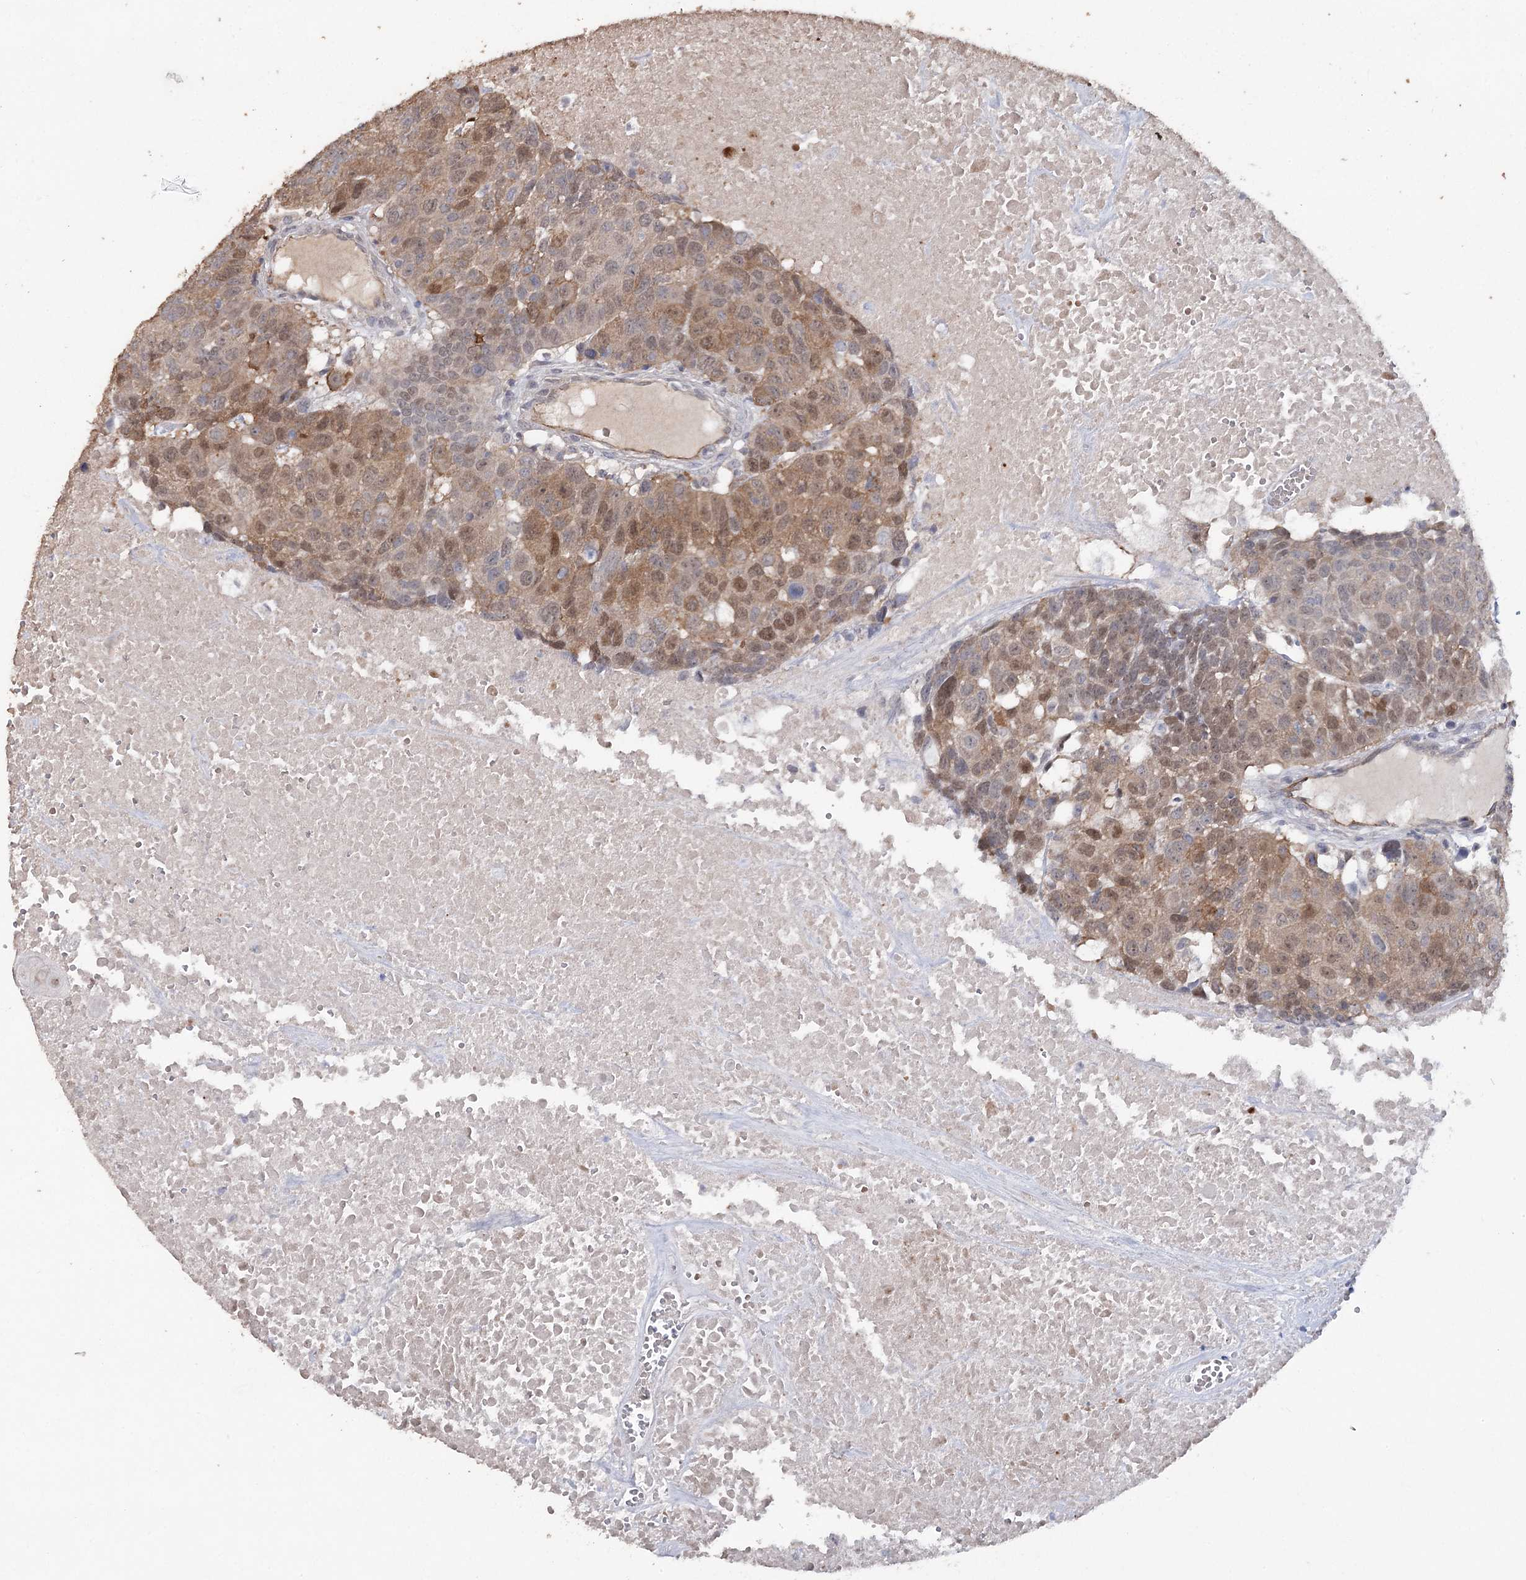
{"staining": {"intensity": "moderate", "quantity": ">75%", "location": "cytoplasmic/membranous,nuclear"}, "tissue": "head and neck cancer", "cell_type": "Tumor cells", "image_type": "cancer", "snomed": [{"axis": "morphology", "description": "Squamous cell carcinoma, NOS"}, {"axis": "topography", "description": "Head-Neck"}], "caption": "About >75% of tumor cells in human squamous cell carcinoma (head and neck) reveal moderate cytoplasmic/membranous and nuclear protein expression as visualized by brown immunohistochemical staining.", "gene": "MAP3K13", "patient": {"sex": "male", "age": 66}}